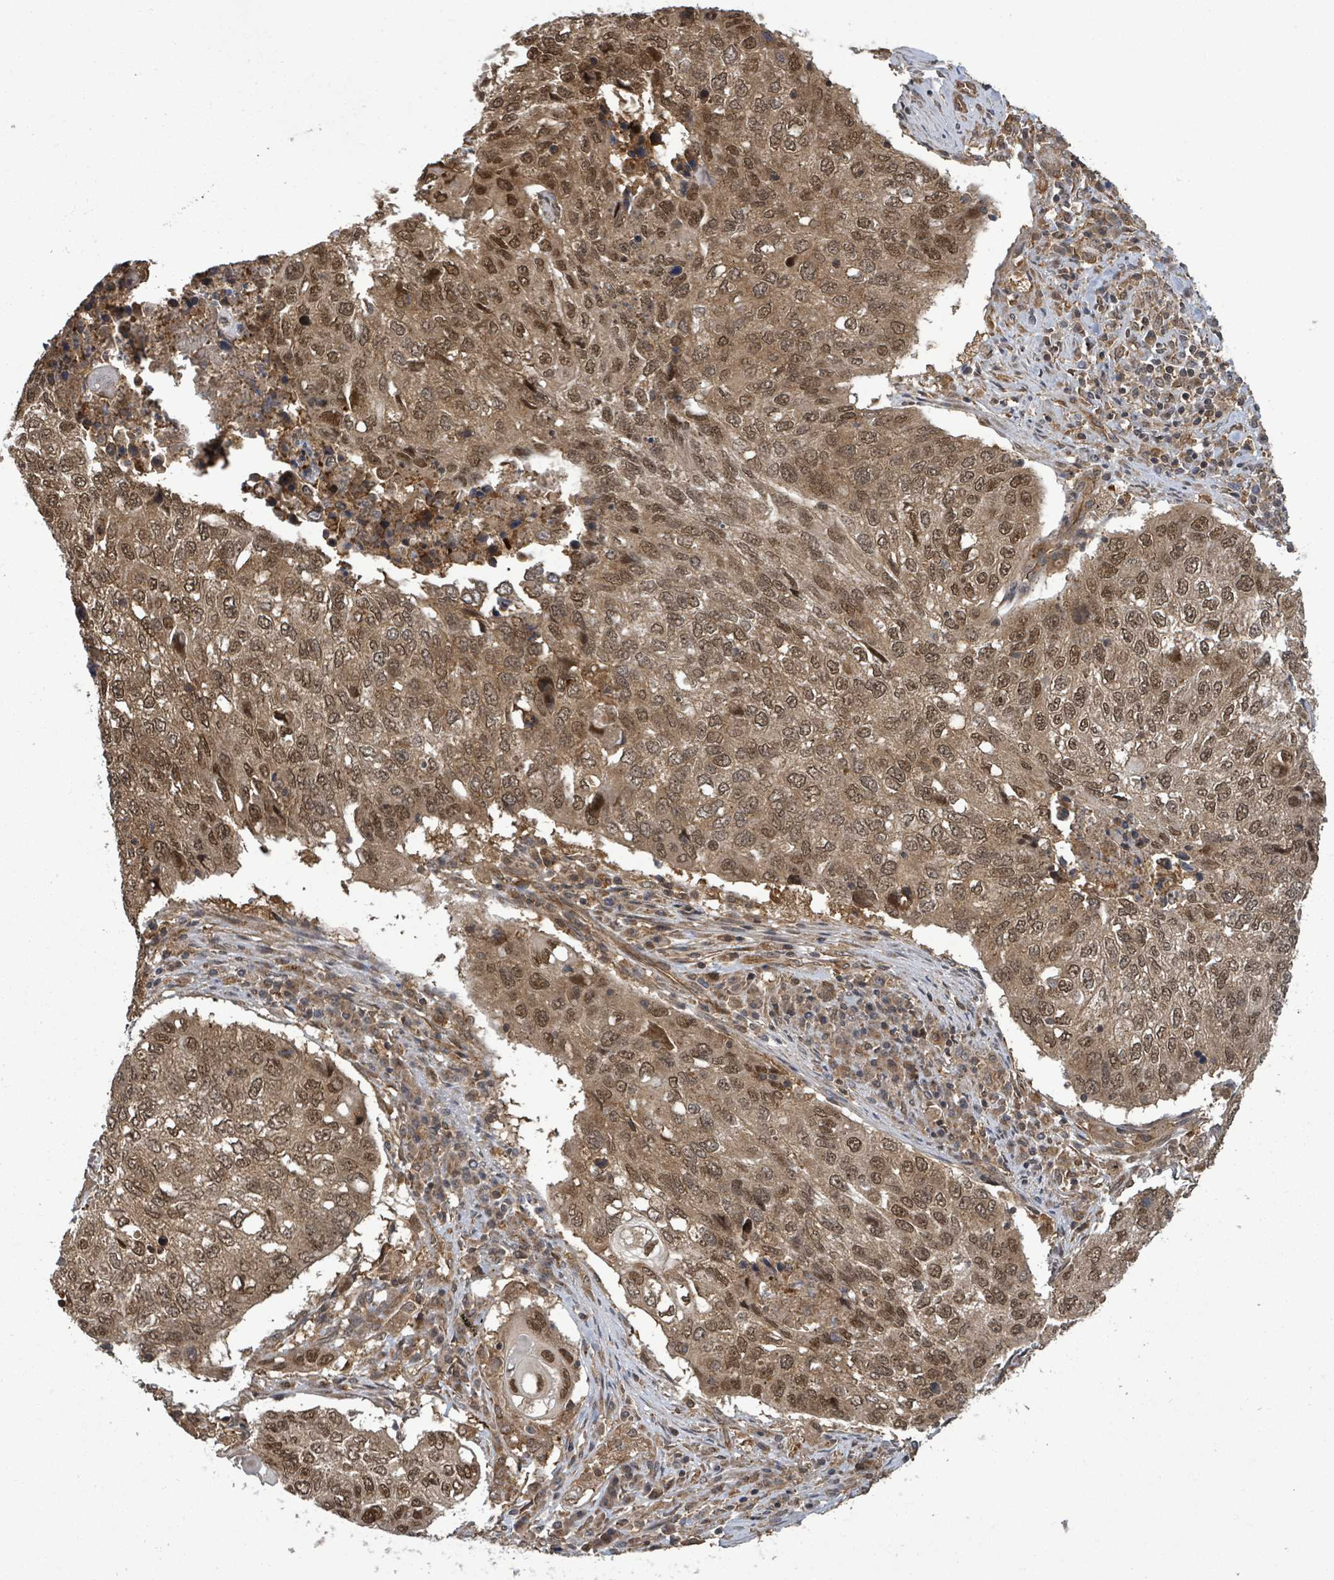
{"staining": {"intensity": "strong", "quantity": ">75%", "location": "cytoplasmic/membranous,nuclear"}, "tissue": "lung cancer", "cell_type": "Tumor cells", "image_type": "cancer", "snomed": [{"axis": "morphology", "description": "Squamous cell carcinoma, NOS"}, {"axis": "topography", "description": "Lung"}], "caption": "Approximately >75% of tumor cells in human lung cancer exhibit strong cytoplasmic/membranous and nuclear protein positivity as visualized by brown immunohistochemical staining.", "gene": "KLC1", "patient": {"sex": "female", "age": 63}}